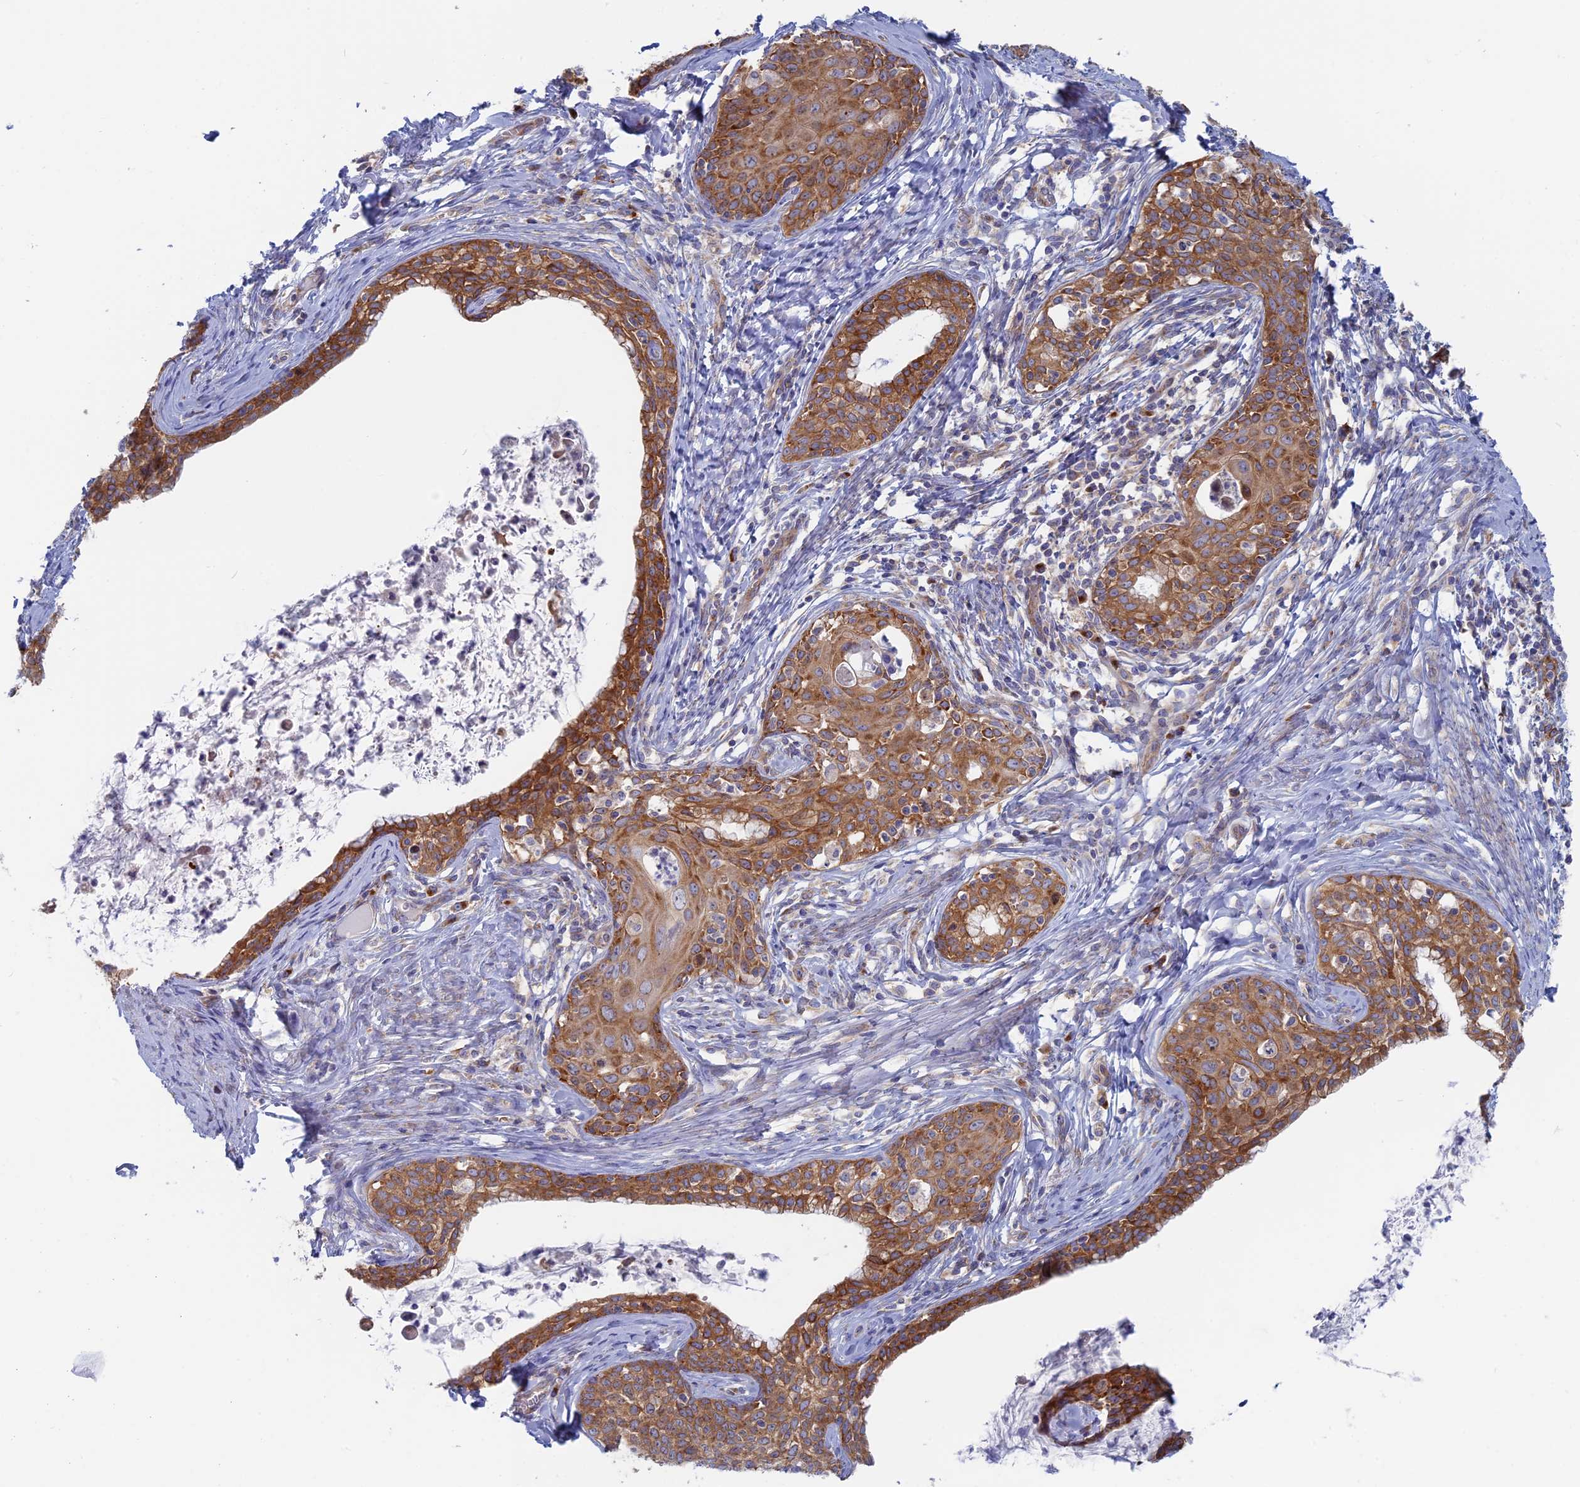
{"staining": {"intensity": "moderate", "quantity": ">75%", "location": "cytoplasmic/membranous"}, "tissue": "cervical cancer", "cell_type": "Tumor cells", "image_type": "cancer", "snomed": [{"axis": "morphology", "description": "Squamous cell carcinoma, NOS"}, {"axis": "topography", "description": "Cervix"}], "caption": "Immunohistochemical staining of cervical squamous cell carcinoma reveals medium levels of moderate cytoplasmic/membranous positivity in about >75% of tumor cells.", "gene": "TBC1D30", "patient": {"sex": "female", "age": 52}}